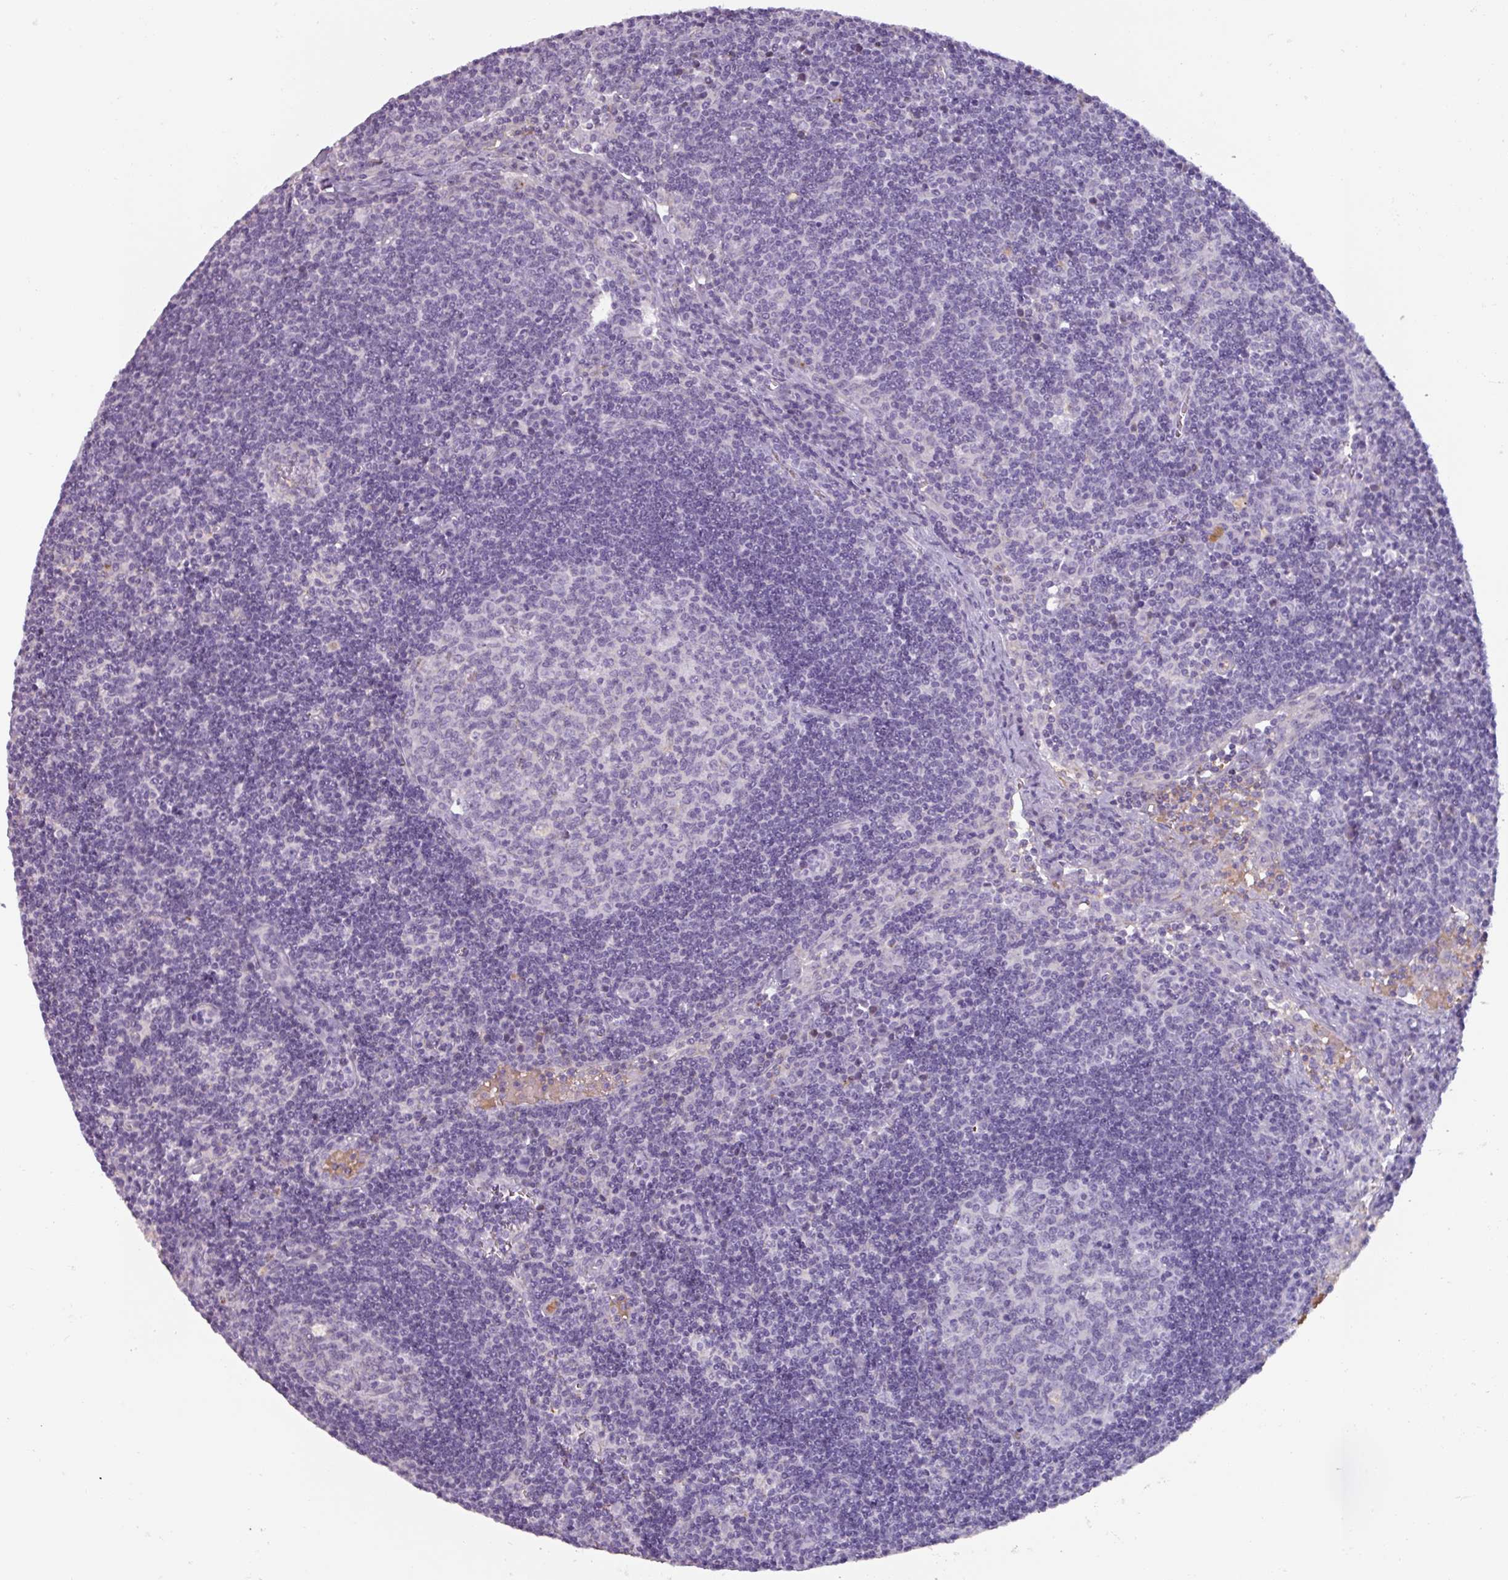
{"staining": {"intensity": "negative", "quantity": "none", "location": "none"}, "tissue": "lymph node", "cell_type": "Germinal center cells", "image_type": "normal", "snomed": [{"axis": "morphology", "description": "Normal tissue, NOS"}, {"axis": "topography", "description": "Lymph node"}], "caption": "Immunohistochemistry (IHC) histopathology image of benign lymph node: lymph node stained with DAB (3,3'-diaminobenzidine) displays no significant protein staining in germinal center cells.", "gene": "SPESP1", "patient": {"sex": "female", "age": 29}}